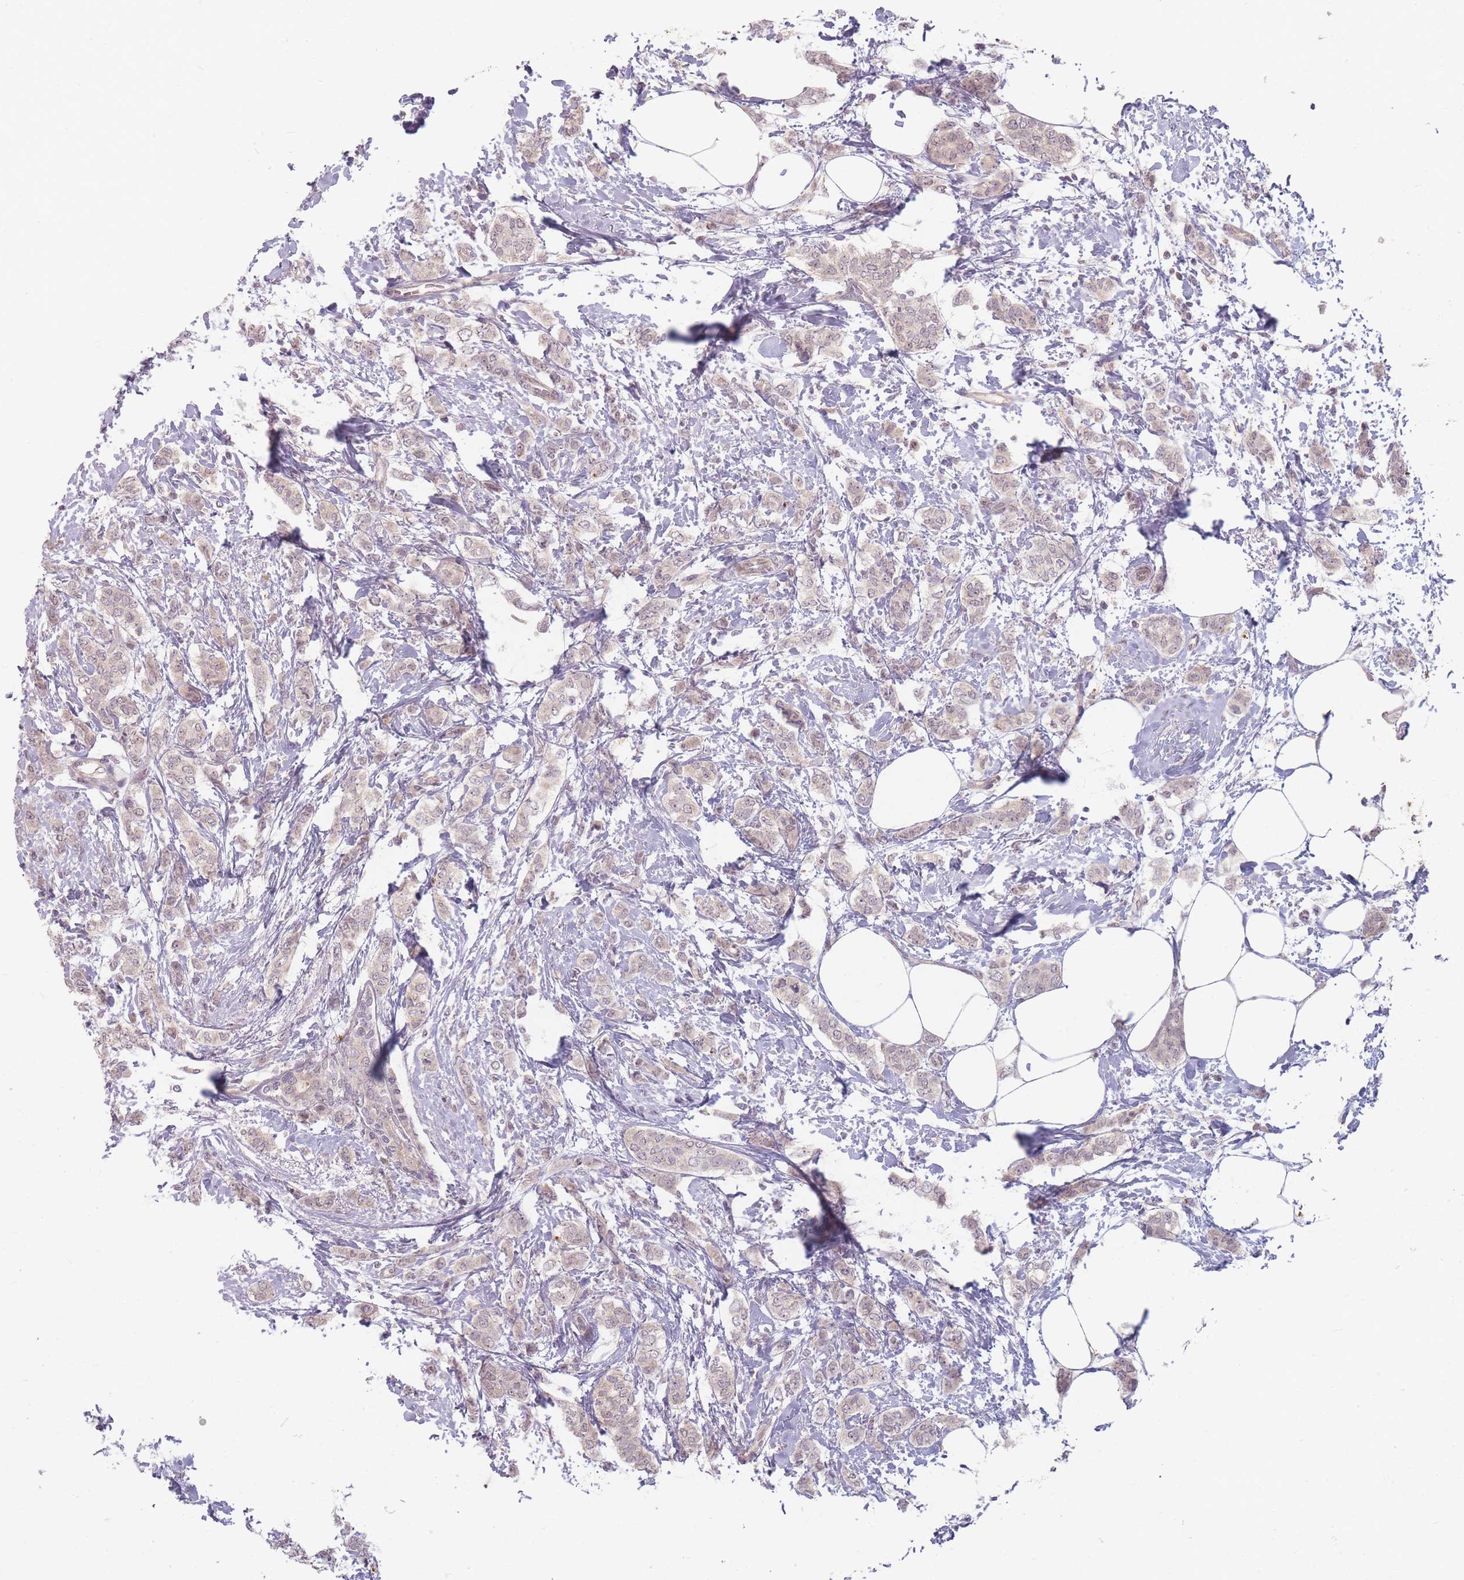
{"staining": {"intensity": "weak", "quantity": ">75%", "location": "cytoplasmic/membranous,nuclear"}, "tissue": "breast cancer", "cell_type": "Tumor cells", "image_type": "cancer", "snomed": [{"axis": "morphology", "description": "Duct carcinoma"}, {"axis": "topography", "description": "Breast"}], "caption": "High-power microscopy captured an immunohistochemistry (IHC) photomicrograph of breast cancer (intraductal carcinoma), revealing weak cytoplasmic/membranous and nuclear staining in approximately >75% of tumor cells. The staining was performed using DAB to visualize the protein expression in brown, while the nuclei were stained in blue with hematoxylin (Magnification: 20x).", "gene": "GABRA6", "patient": {"sex": "female", "age": 72}}